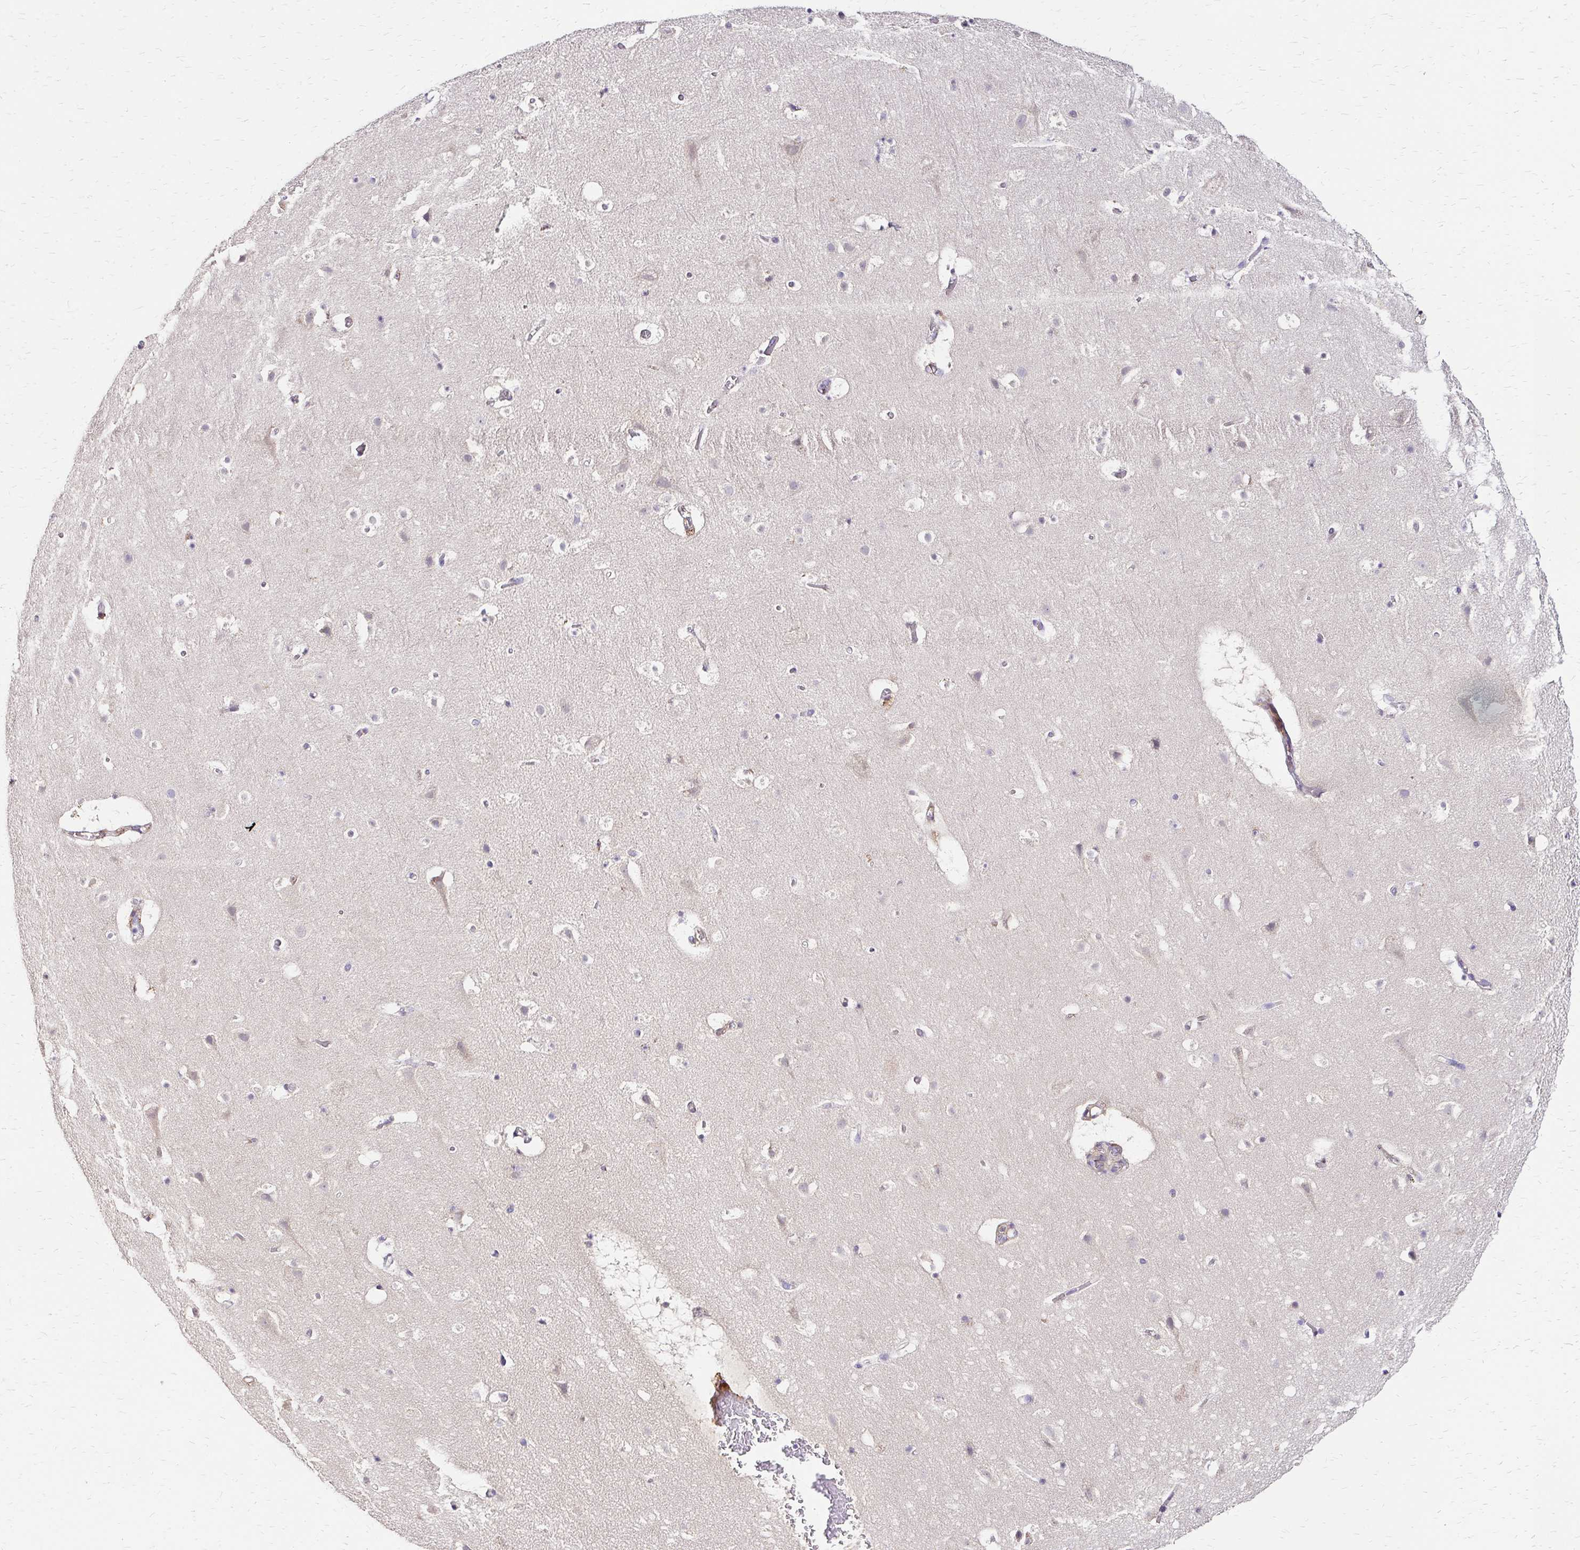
{"staining": {"intensity": "negative", "quantity": "none", "location": "none"}, "tissue": "cerebral cortex", "cell_type": "Endothelial cells", "image_type": "normal", "snomed": [{"axis": "morphology", "description": "Normal tissue, NOS"}, {"axis": "topography", "description": "Cerebral cortex"}], "caption": "High power microscopy micrograph of an IHC photomicrograph of unremarkable cerebral cortex, revealing no significant staining in endothelial cells. Brightfield microscopy of immunohistochemistry stained with DAB (3,3'-diaminobenzidine) (brown) and hematoxylin (blue), captured at high magnification.", "gene": "PRIMA1", "patient": {"sex": "female", "age": 42}}